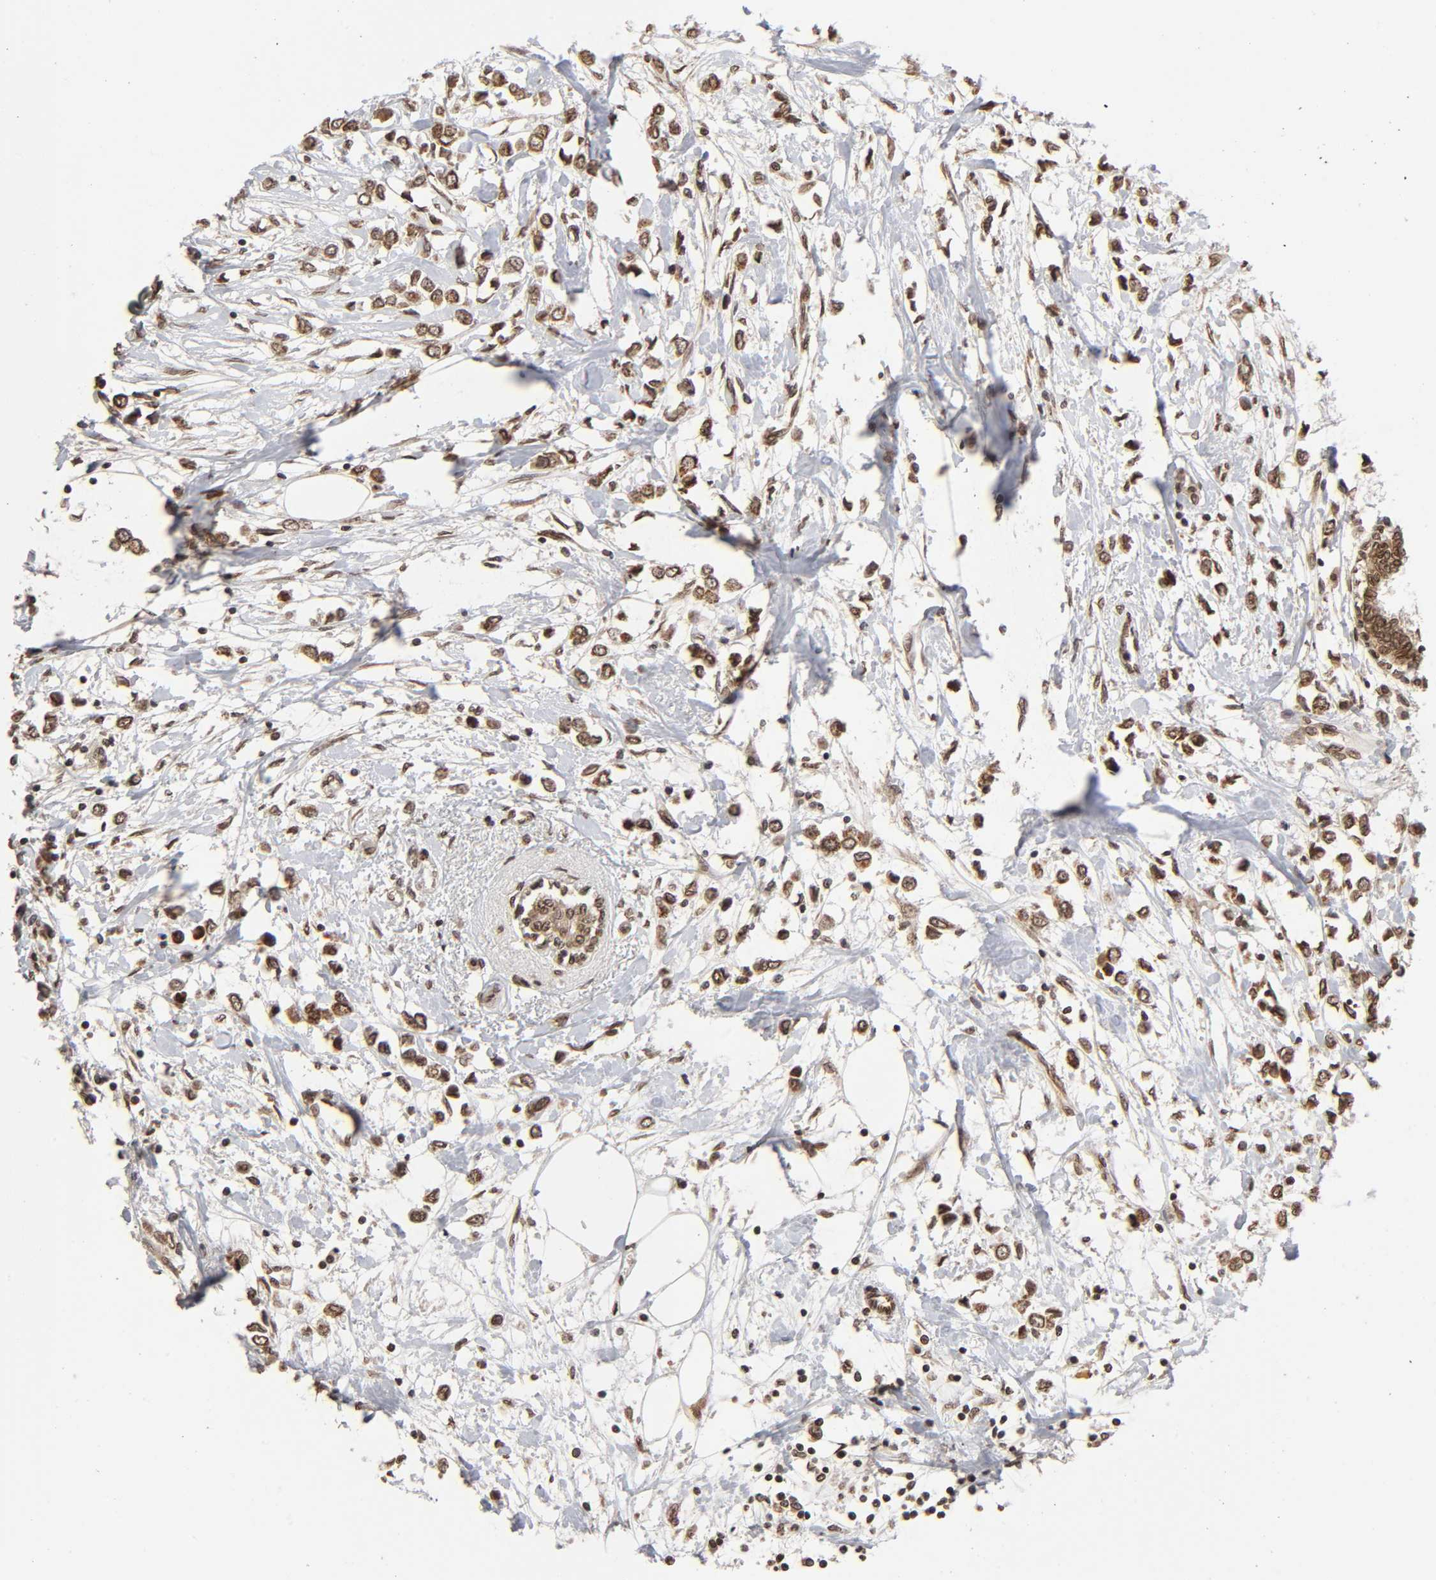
{"staining": {"intensity": "moderate", "quantity": ">75%", "location": "nuclear"}, "tissue": "breast cancer", "cell_type": "Tumor cells", "image_type": "cancer", "snomed": [{"axis": "morphology", "description": "Lobular carcinoma"}, {"axis": "topography", "description": "Breast"}], "caption": "Immunohistochemistry of breast cancer (lobular carcinoma) demonstrates medium levels of moderate nuclear staining in about >75% of tumor cells. The staining was performed using DAB (3,3'-diaminobenzidine), with brown indicating positive protein expression. Nuclei are stained blue with hematoxylin.", "gene": "MLLT6", "patient": {"sex": "female", "age": 51}}